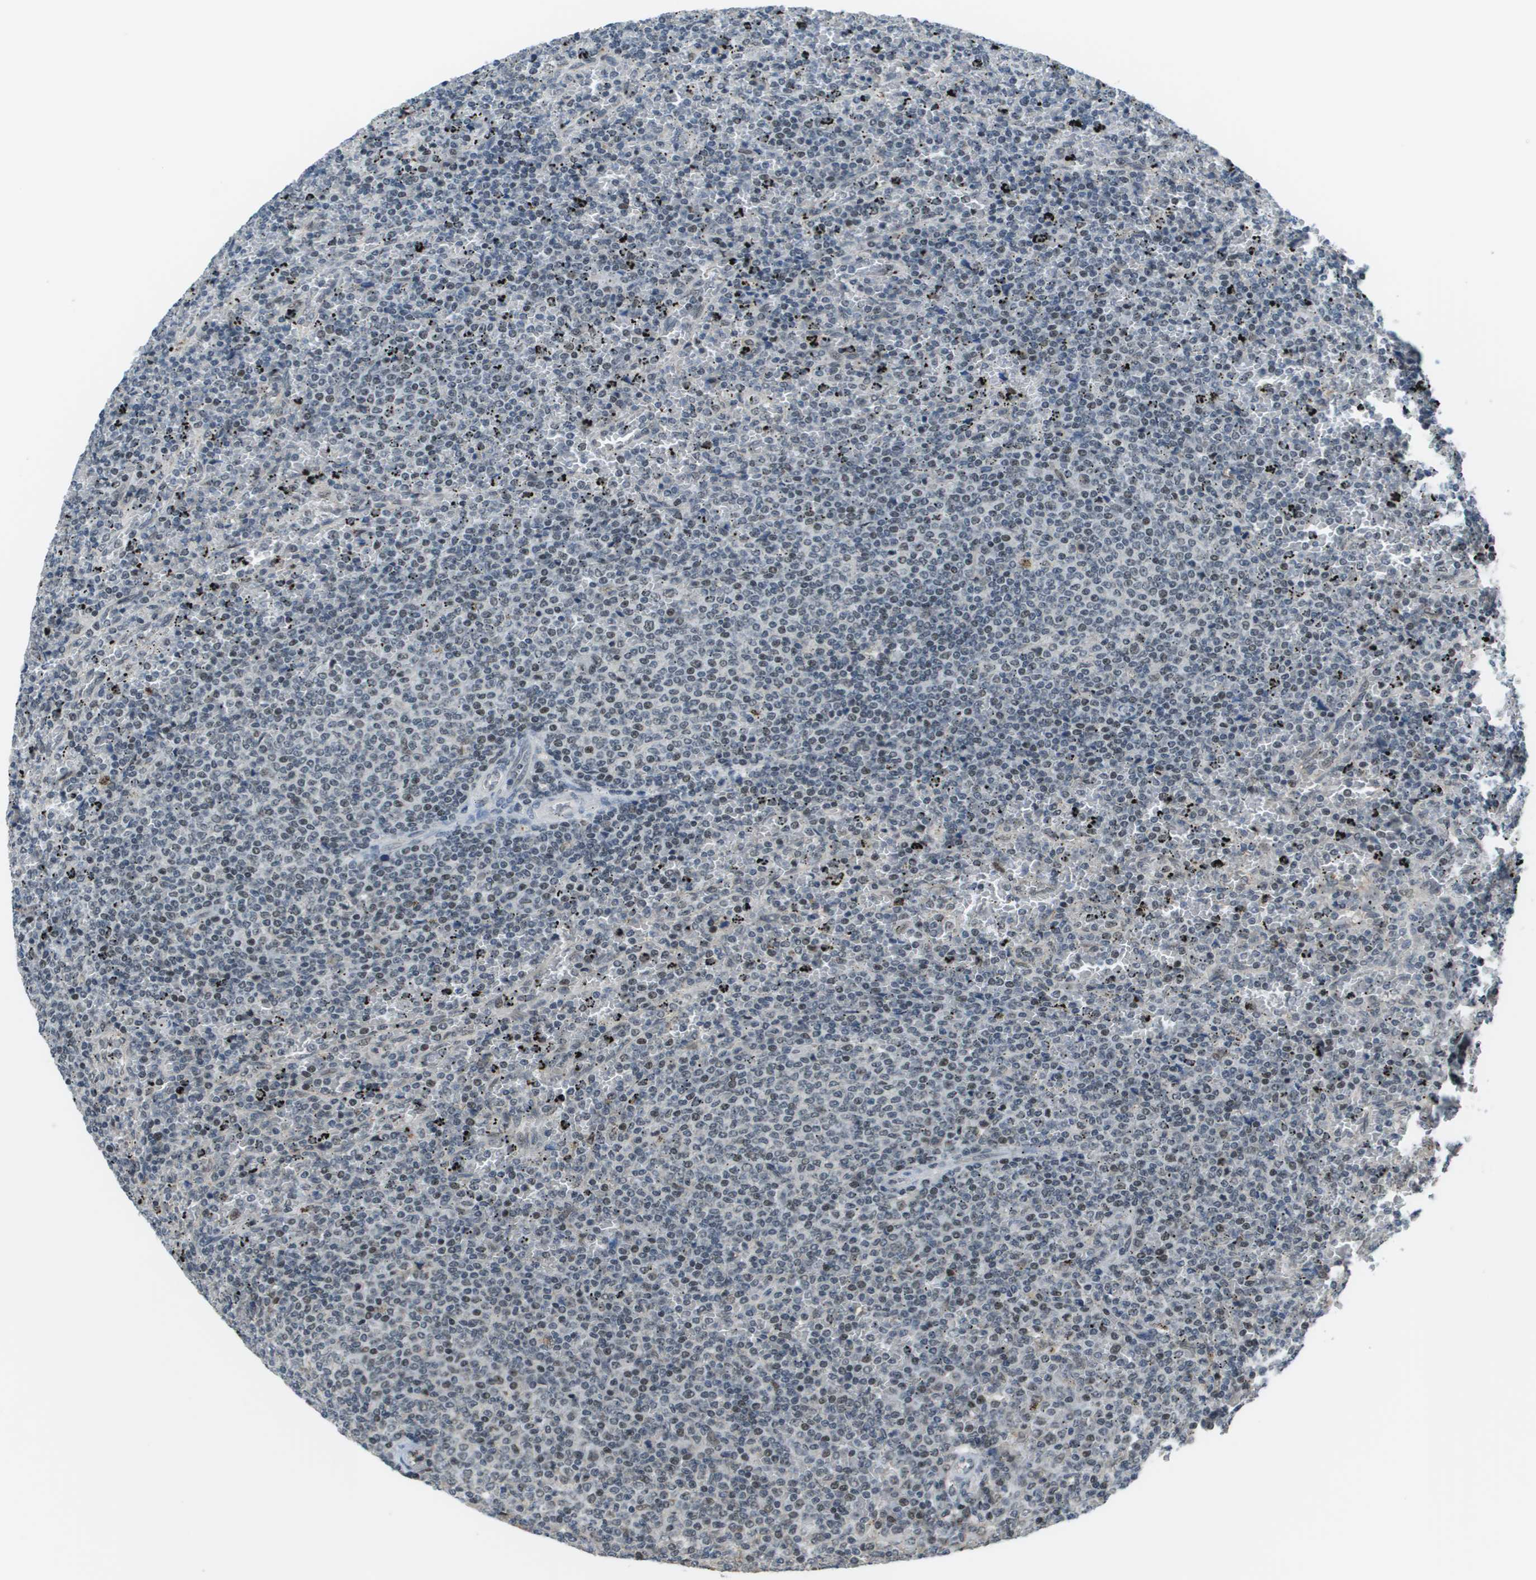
{"staining": {"intensity": "weak", "quantity": "25%-75%", "location": "nuclear"}, "tissue": "lymphoma", "cell_type": "Tumor cells", "image_type": "cancer", "snomed": [{"axis": "morphology", "description": "Malignant lymphoma, non-Hodgkin's type, Low grade"}, {"axis": "topography", "description": "Spleen"}], "caption": "Malignant lymphoma, non-Hodgkin's type (low-grade) tissue exhibits weak nuclear expression in about 25%-75% of tumor cells", "gene": "THRAP3", "patient": {"sex": "female", "age": 77}}